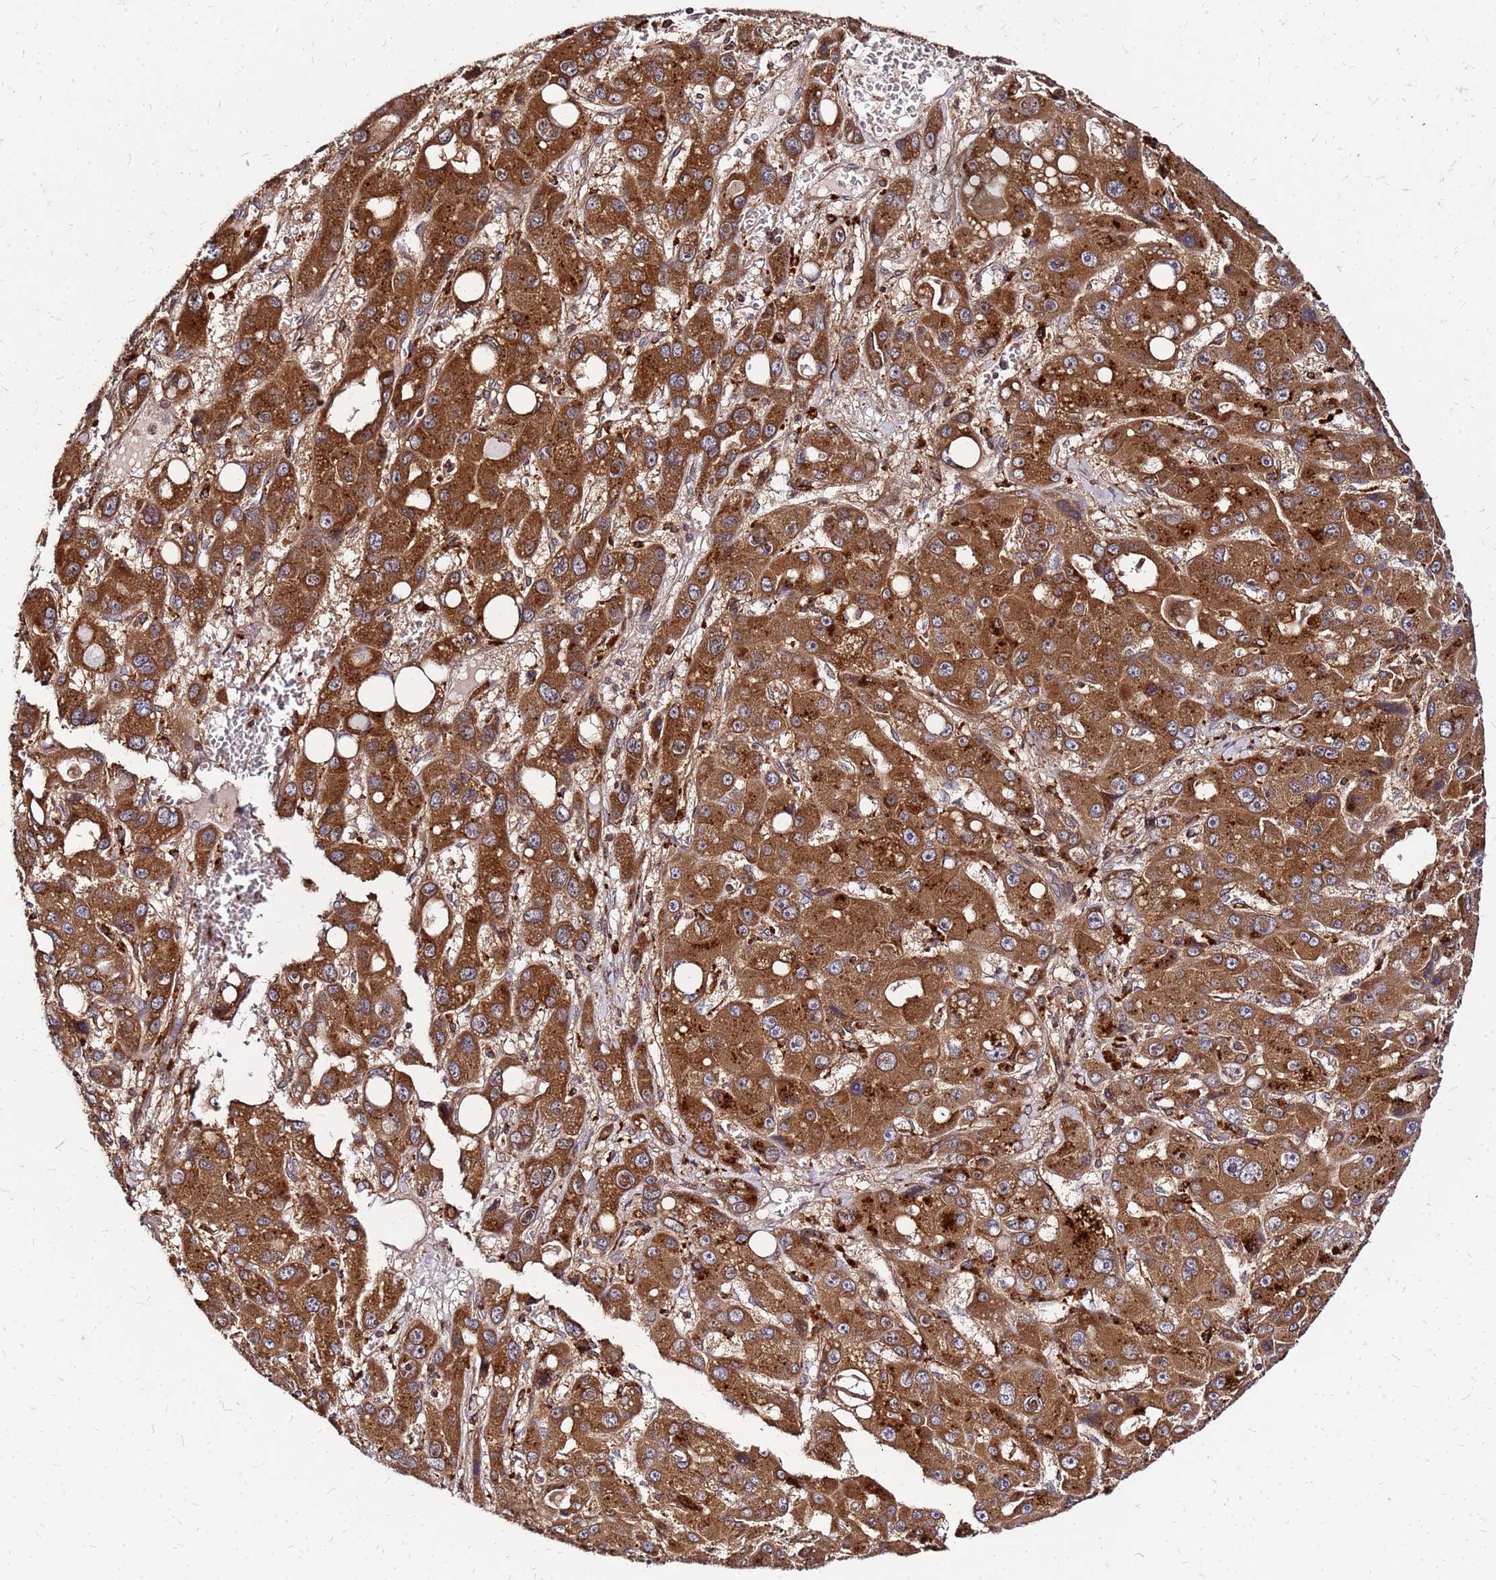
{"staining": {"intensity": "strong", "quantity": ">75%", "location": "cytoplasmic/membranous"}, "tissue": "liver cancer", "cell_type": "Tumor cells", "image_type": "cancer", "snomed": [{"axis": "morphology", "description": "Carcinoma, Hepatocellular, NOS"}, {"axis": "topography", "description": "Liver"}], "caption": "A photomicrograph of liver cancer stained for a protein displays strong cytoplasmic/membranous brown staining in tumor cells. (IHC, brightfield microscopy, high magnification).", "gene": "CYBC1", "patient": {"sex": "male", "age": 55}}